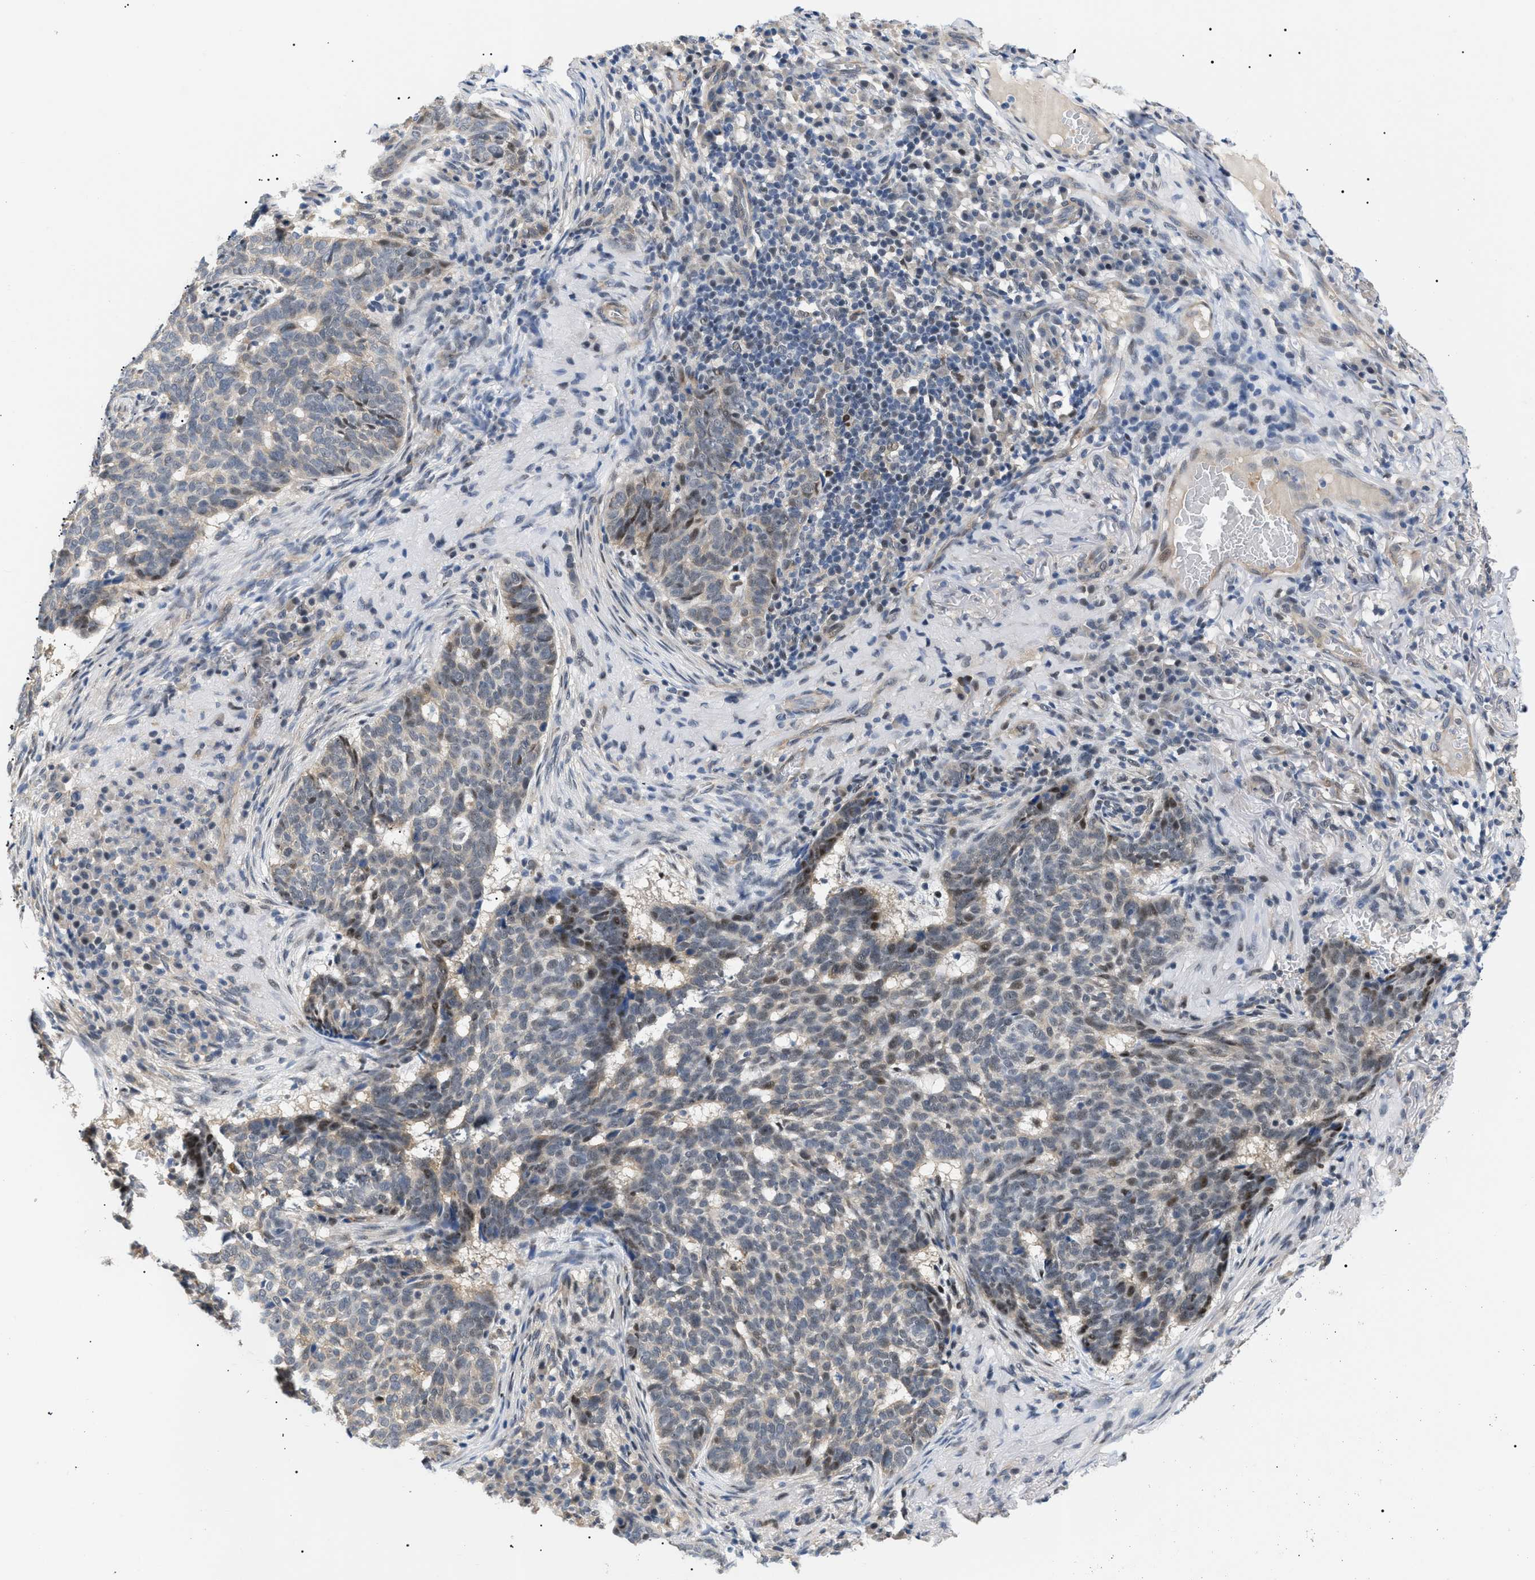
{"staining": {"intensity": "weak", "quantity": "25%-75%", "location": "cytoplasmic/membranous,nuclear"}, "tissue": "skin cancer", "cell_type": "Tumor cells", "image_type": "cancer", "snomed": [{"axis": "morphology", "description": "Basal cell carcinoma"}, {"axis": "topography", "description": "Skin"}], "caption": "High-magnification brightfield microscopy of skin basal cell carcinoma stained with DAB (3,3'-diaminobenzidine) (brown) and counterstained with hematoxylin (blue). tumor cells exhibit weak cytoplasmic/membranous and nuclear expression is appreciated in about25%-75% of cells.", "gene": "GARRE1", "patient": {"sex": "male", "age": 85}}